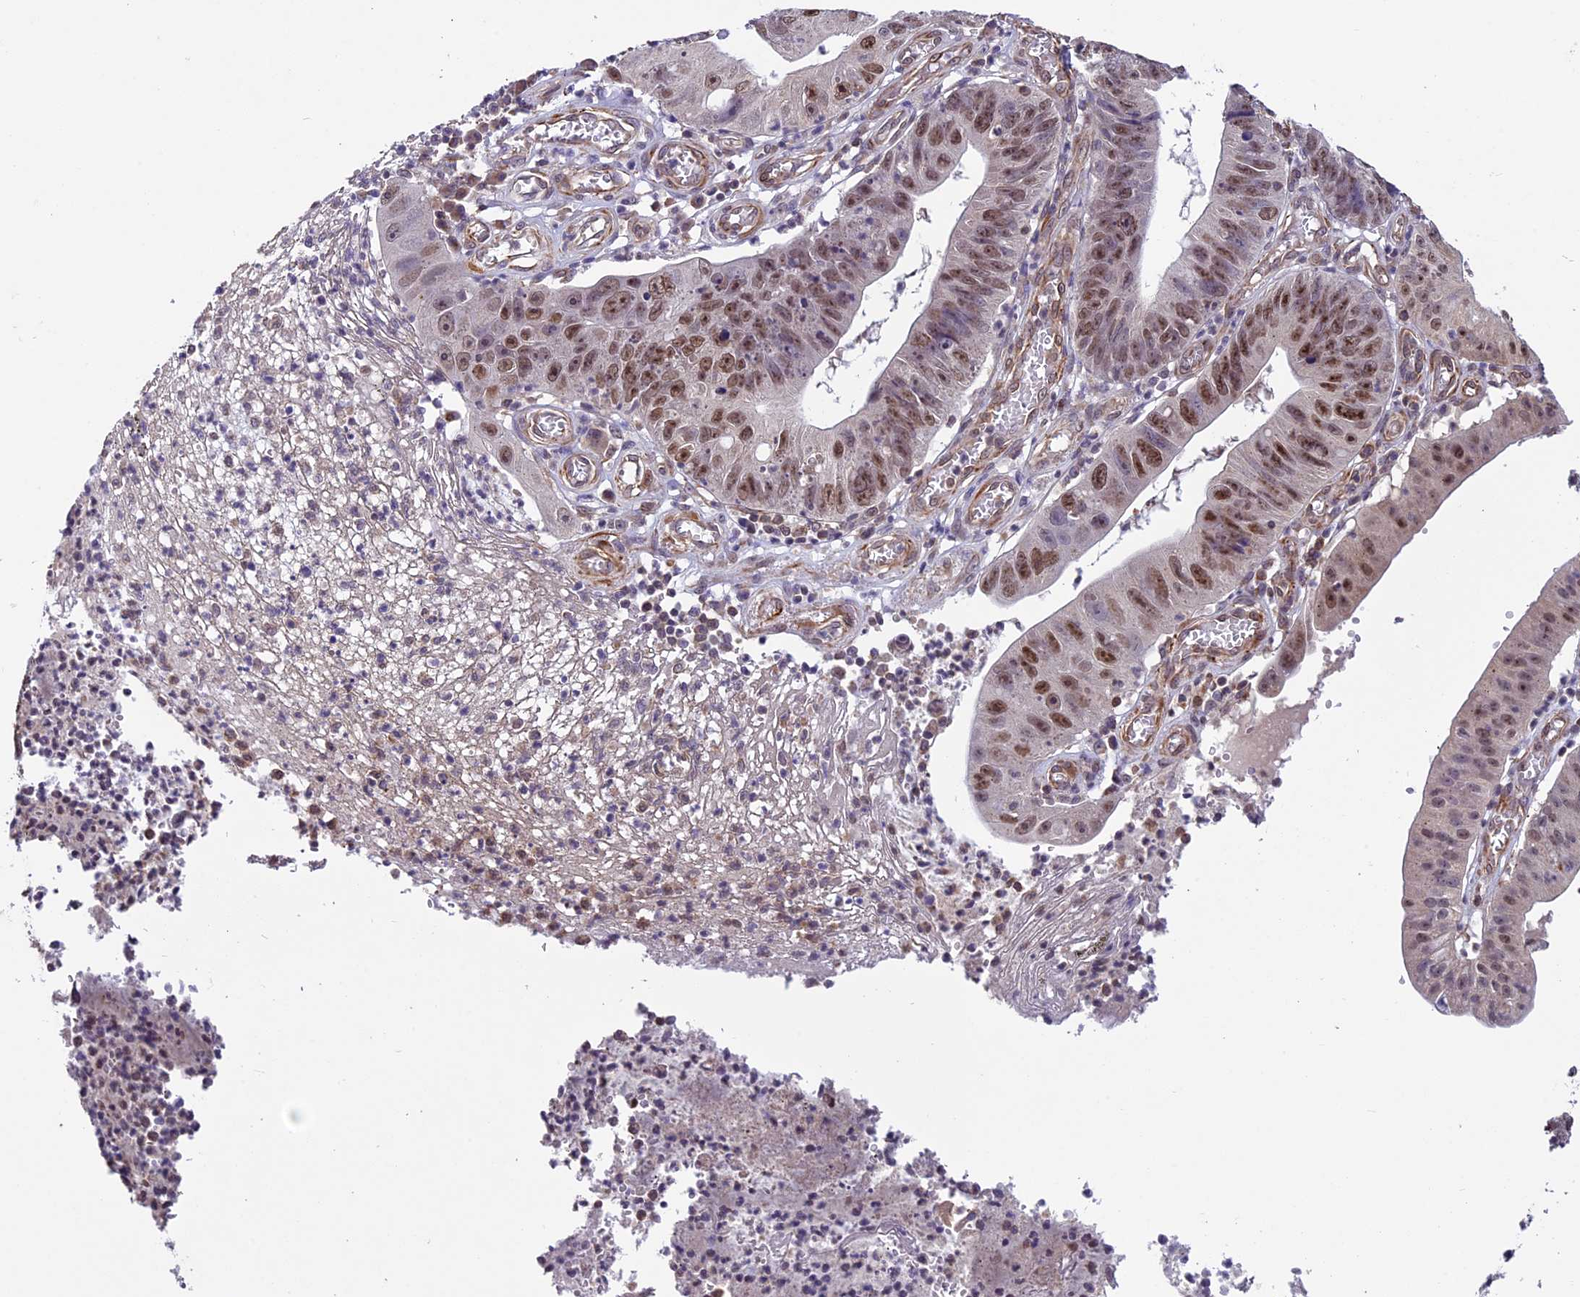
{"staining": {"intensity": "moderate", "quantity": ">75%", "location": "nuclear"}, "tissue": "stomach cancer", "cell_type": "Tumor cells", "image_type": "cancer", "snomed": [{"axis": "morphology", "description": "Adenocarcinoma, NOS"}, {"axis": "topography", "description": "Stomach"}], "caption": "Immunohistochemical staining of stomach adenocarcinoma exhibits moderate nuclear protein expression in approximately >75% of tumor cells. Using DAB (3,3'-diaminobenzidine) (brown) and hematoxylin (blue) stains, captured at high magnification using brightfield microscopy.", "gene": "C3orf70", "patient": {"sex": "male", "age": 59}}